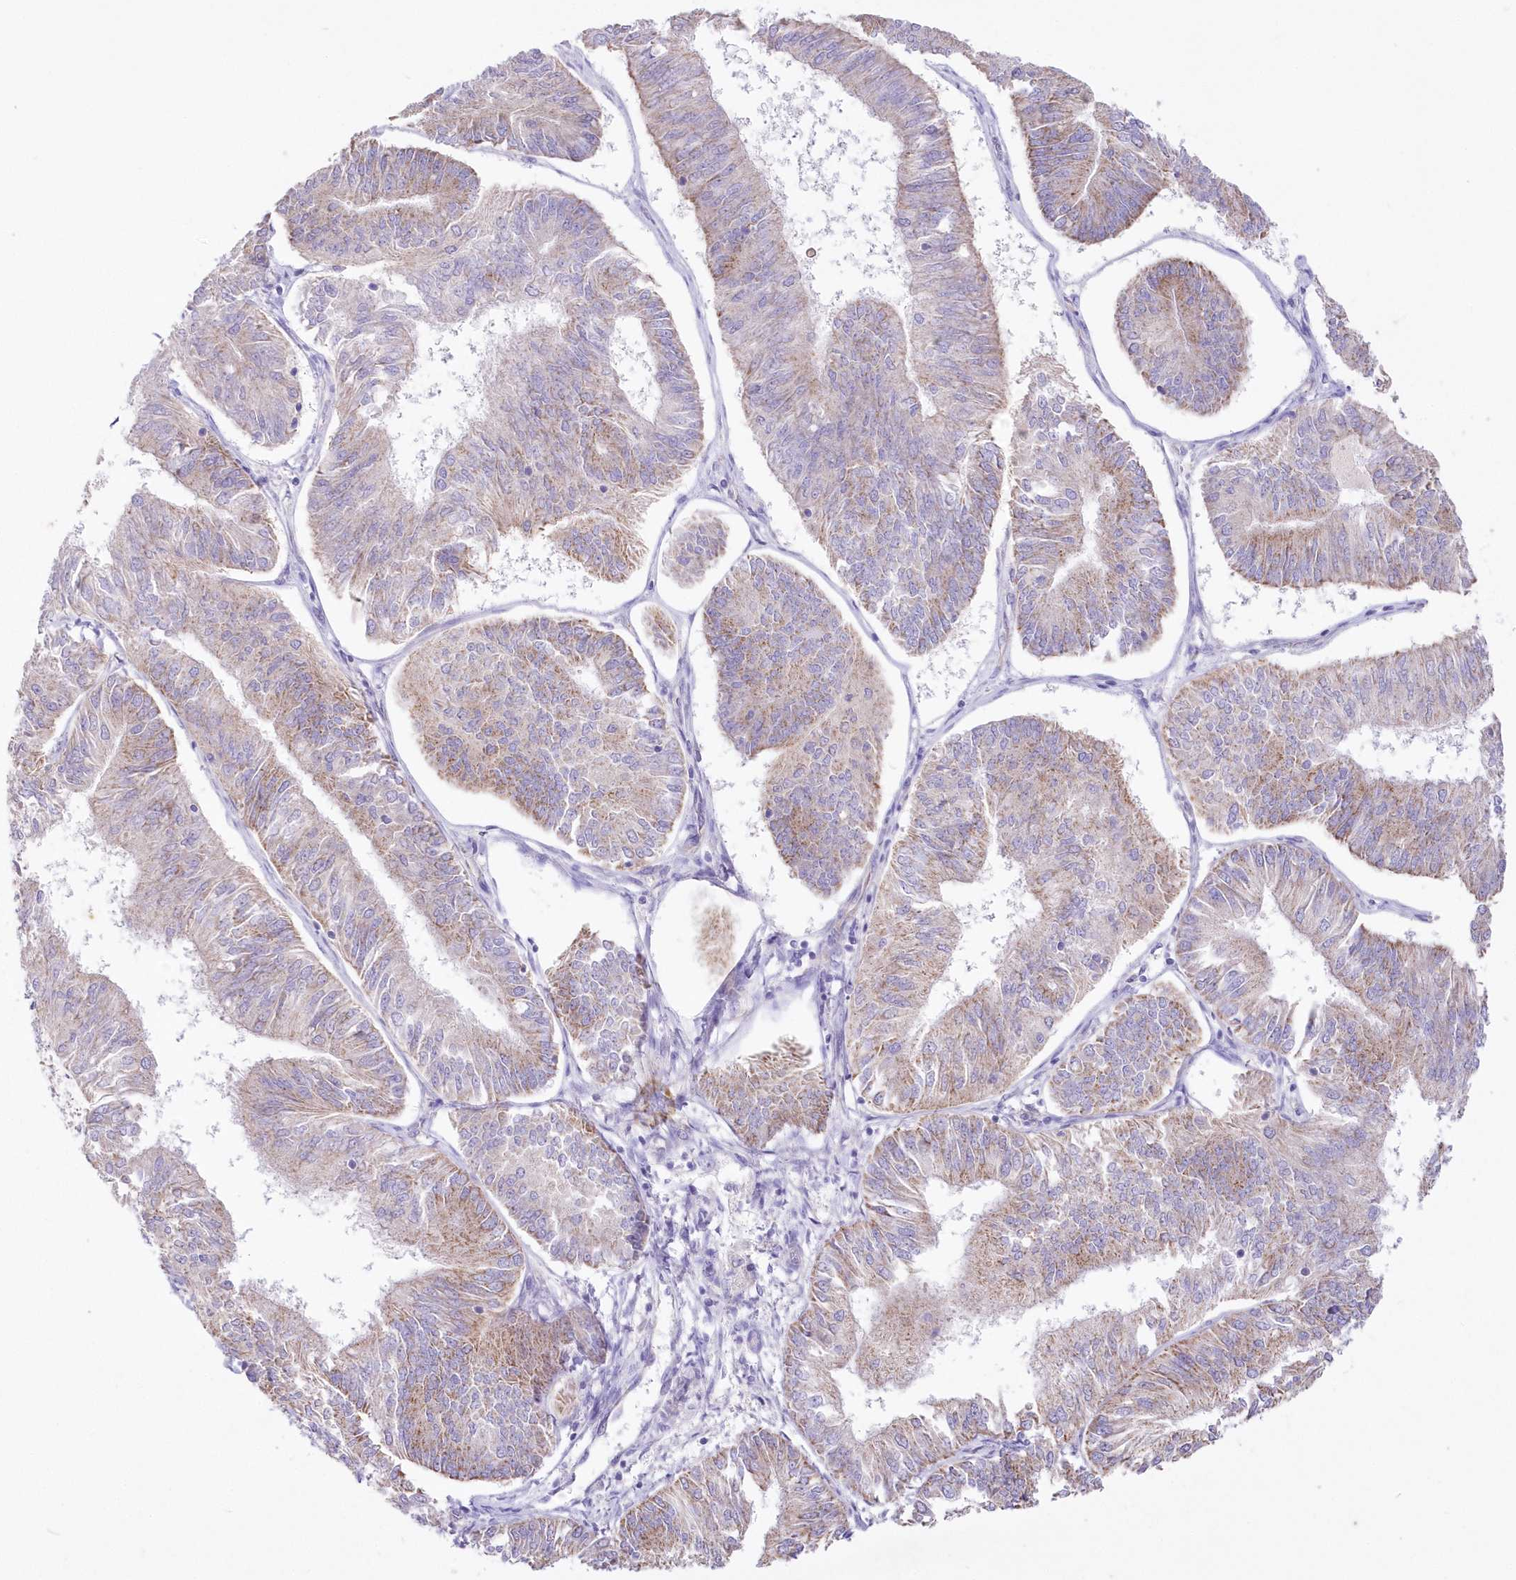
{"staining": {"intensity": "weak", "quantity": ">75%", "location": "cytoplasmic/membranous"}, "tissue": "endometrial cancer", "cell_type": "Tumor cells", "image_type": "cancer", "snomed": [{"axis": "morphology", "description": "Adenocarcinoma, NOS"}, {"axis": "topography", "description": "Endometrium"}], "caption": "A histopathology image of human endometrial cancer stained for a protein demonstrates weak cytoplasmic/membranous brown staining in tumor cells.", "gene": "ITSN2", "patient": {"sex": "female", "age": 58}}